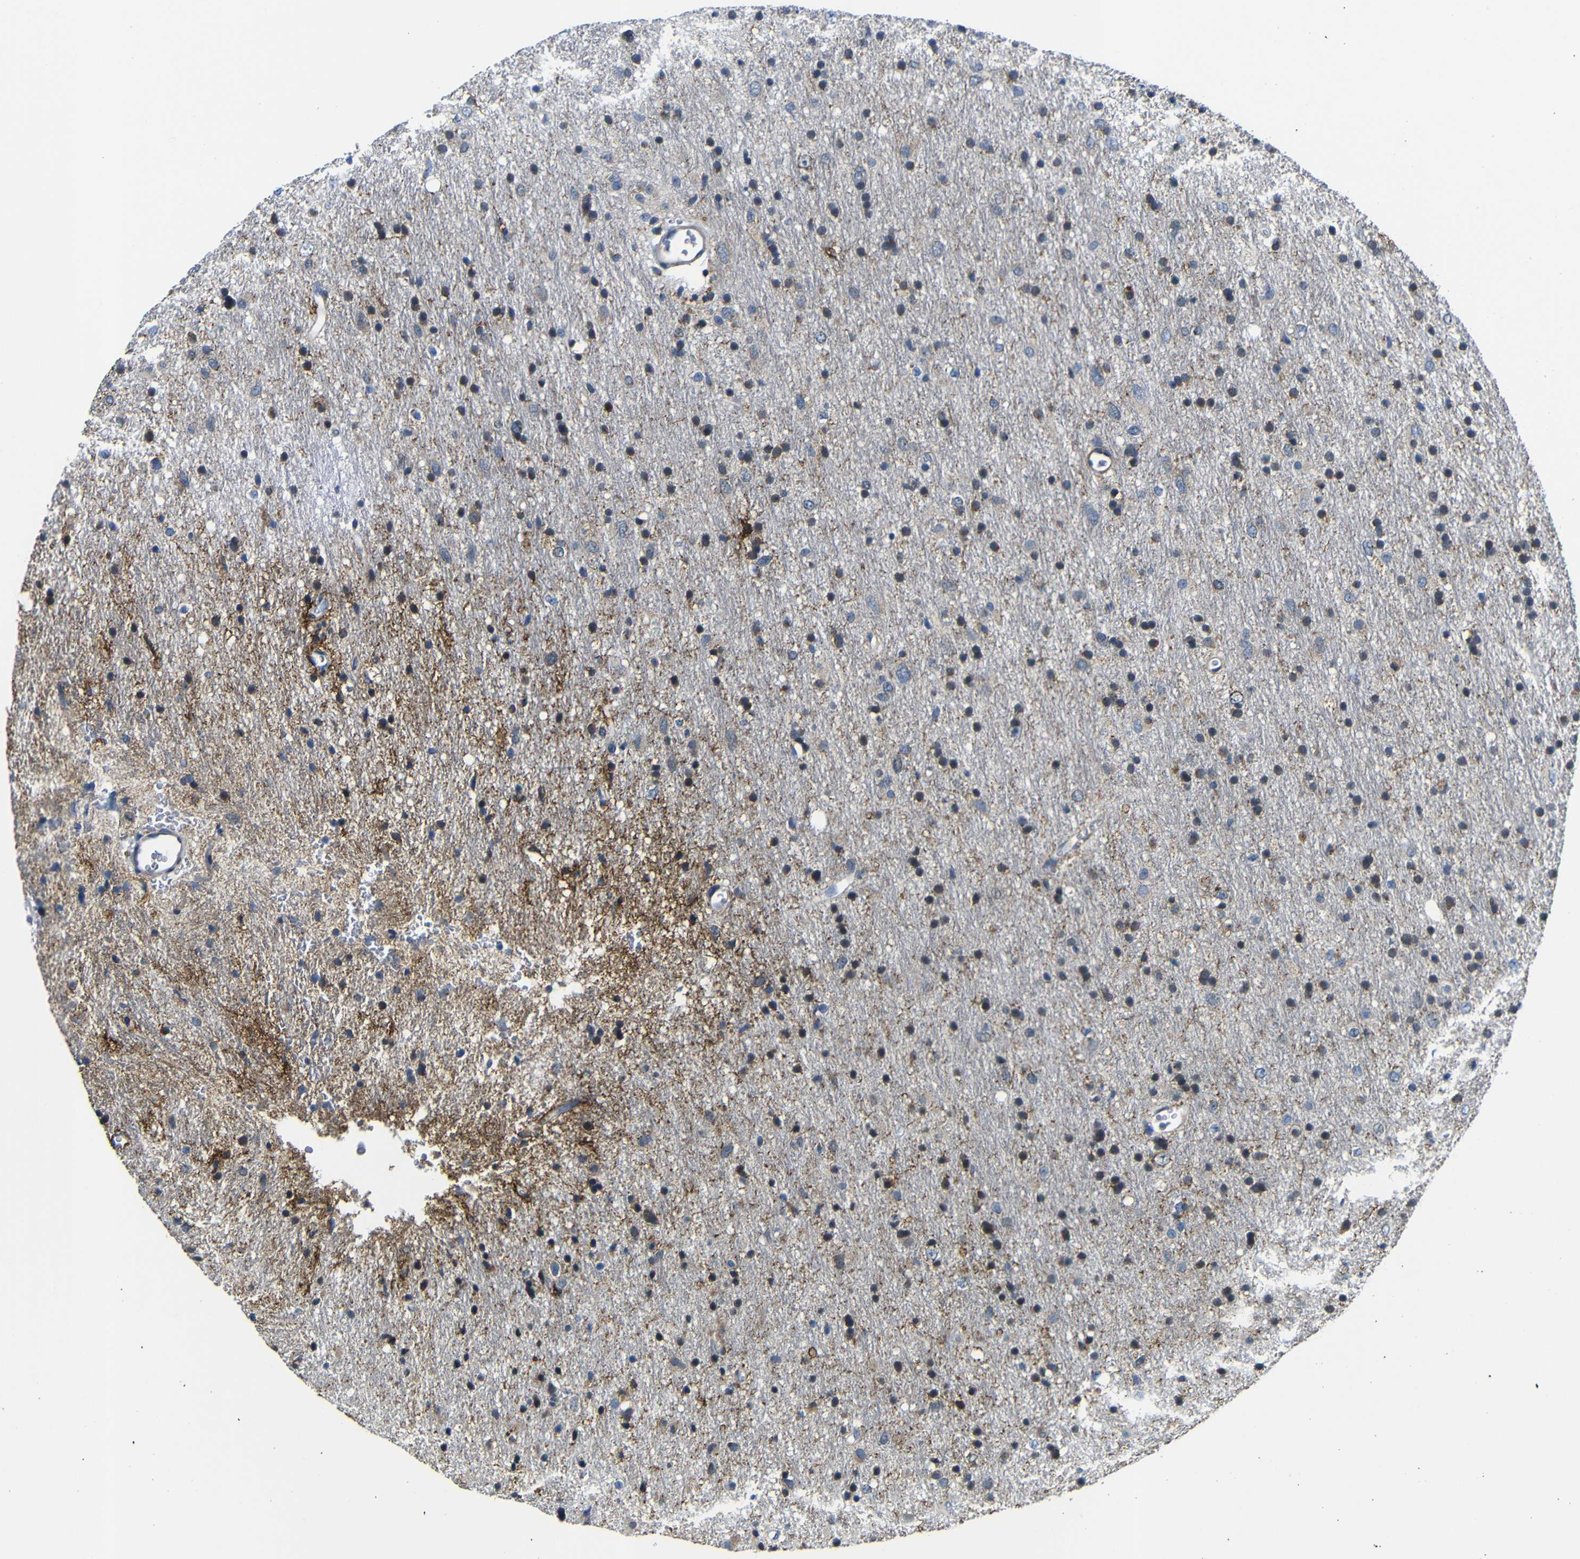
{"staining": {"intensity": "moderate", "quantity": "25%-75%", "location": "cytoplasmic/membranous"}, "tissue": "glioma", "cell_type": "Tumor cells", "image_type": "cancer", "snomed": [{"axis": "morphology", "description": "Glioma, malignant, Low grade"}, {"axis": "topography", "description": "Brain"}], "caption": "High-magnification brightfield microscopy of malignant glioma (low-grade) stained with DAB (brown) and counterstained with hematoxylin (blue). tumor cells exhibit moderate cytoplasmic/membranous expression is seen in about25%-75% of cells.", "gene": "FKBP14", "patient": {"sex": "male", "age": 77}}